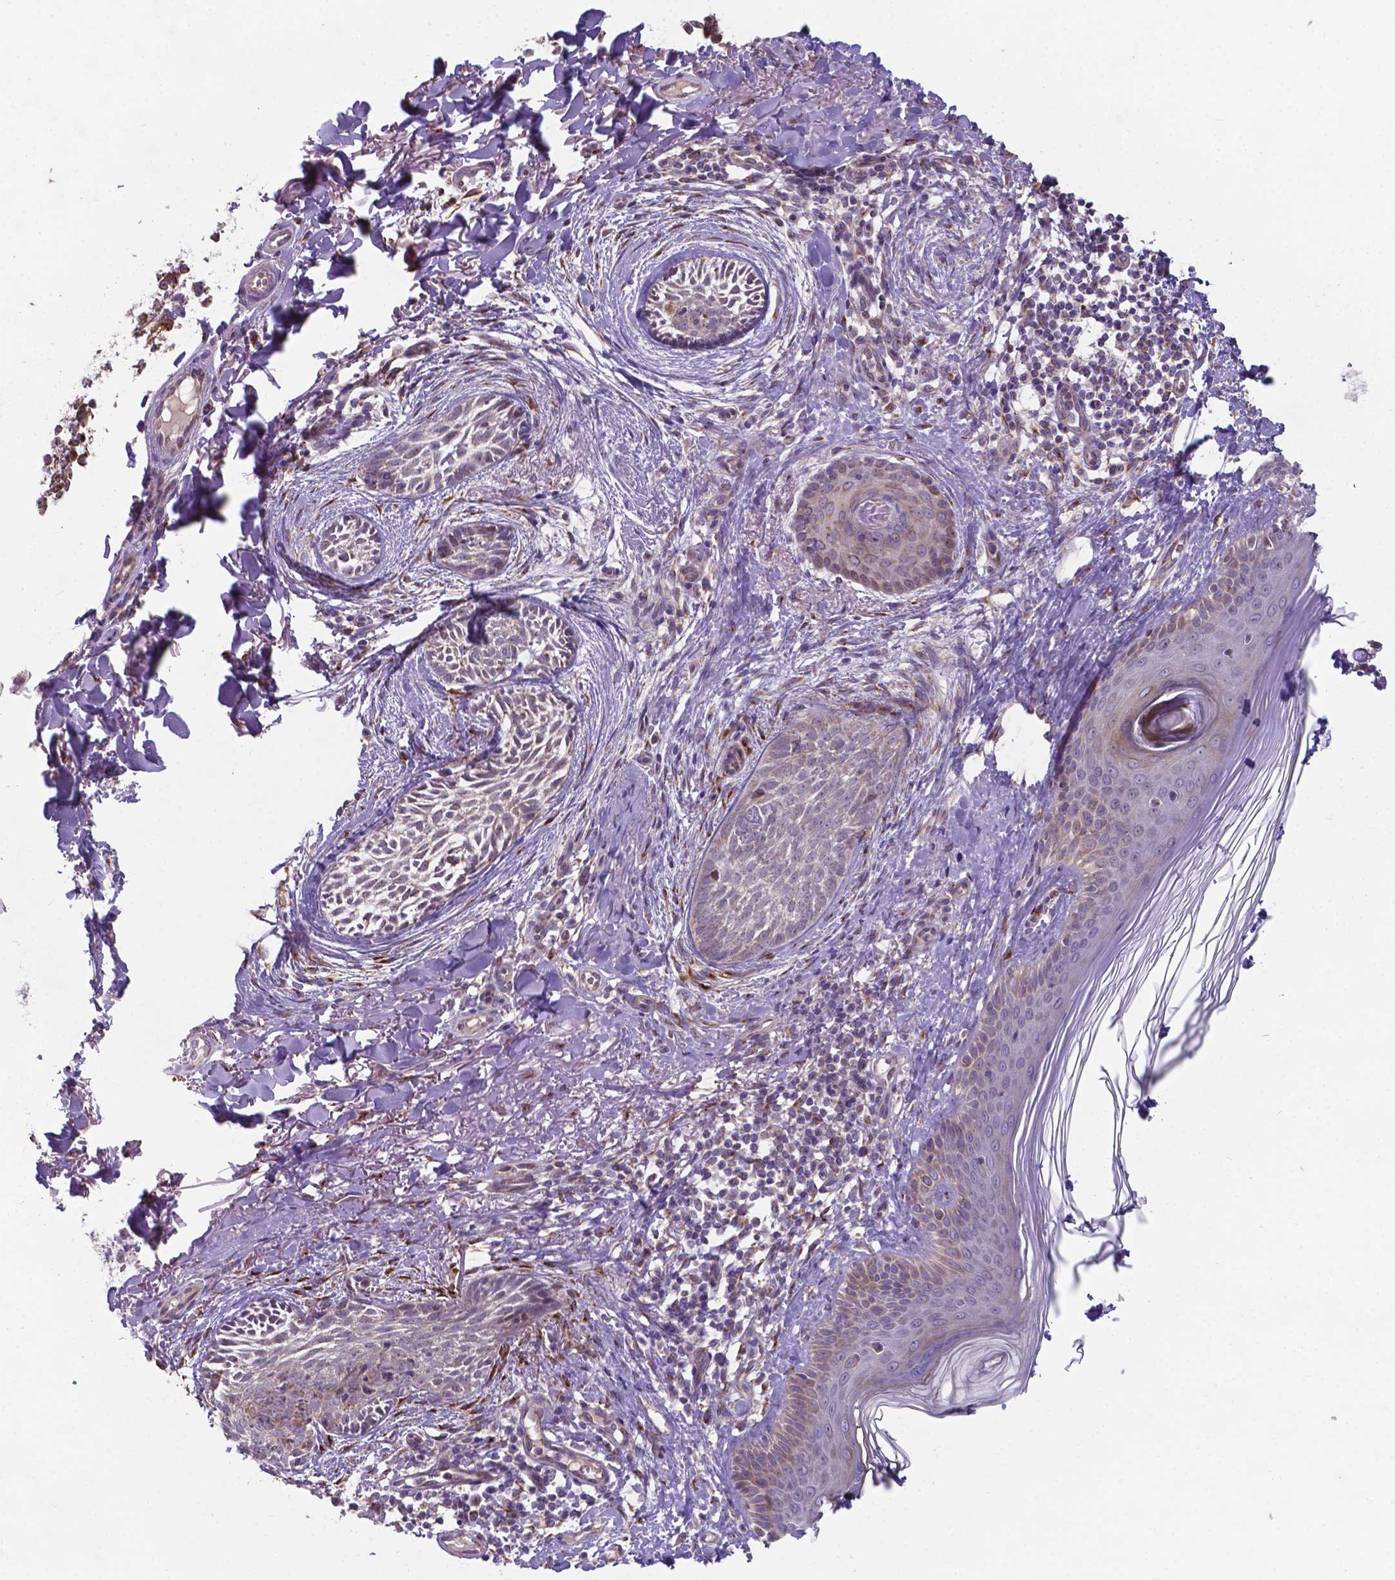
{"staining": {"intensity": "negative", "quantity": "none", "location": "none"}, "tissue": "skin cancer", "cell_type": "Tumor cells", "image_type": "cancer", "snomed": [{"axis": "morphology", "description": "Basal cell carcinoma"}, {"axis": "topography", "description": "Skin"}], "caption": "A photomicrograph of skin basal cell carcinoma stained for a protein demonstrates no brown staining in tumor cells.", "gene": "FAM114A1", "patient": {"sex": "female", "age": 68}}